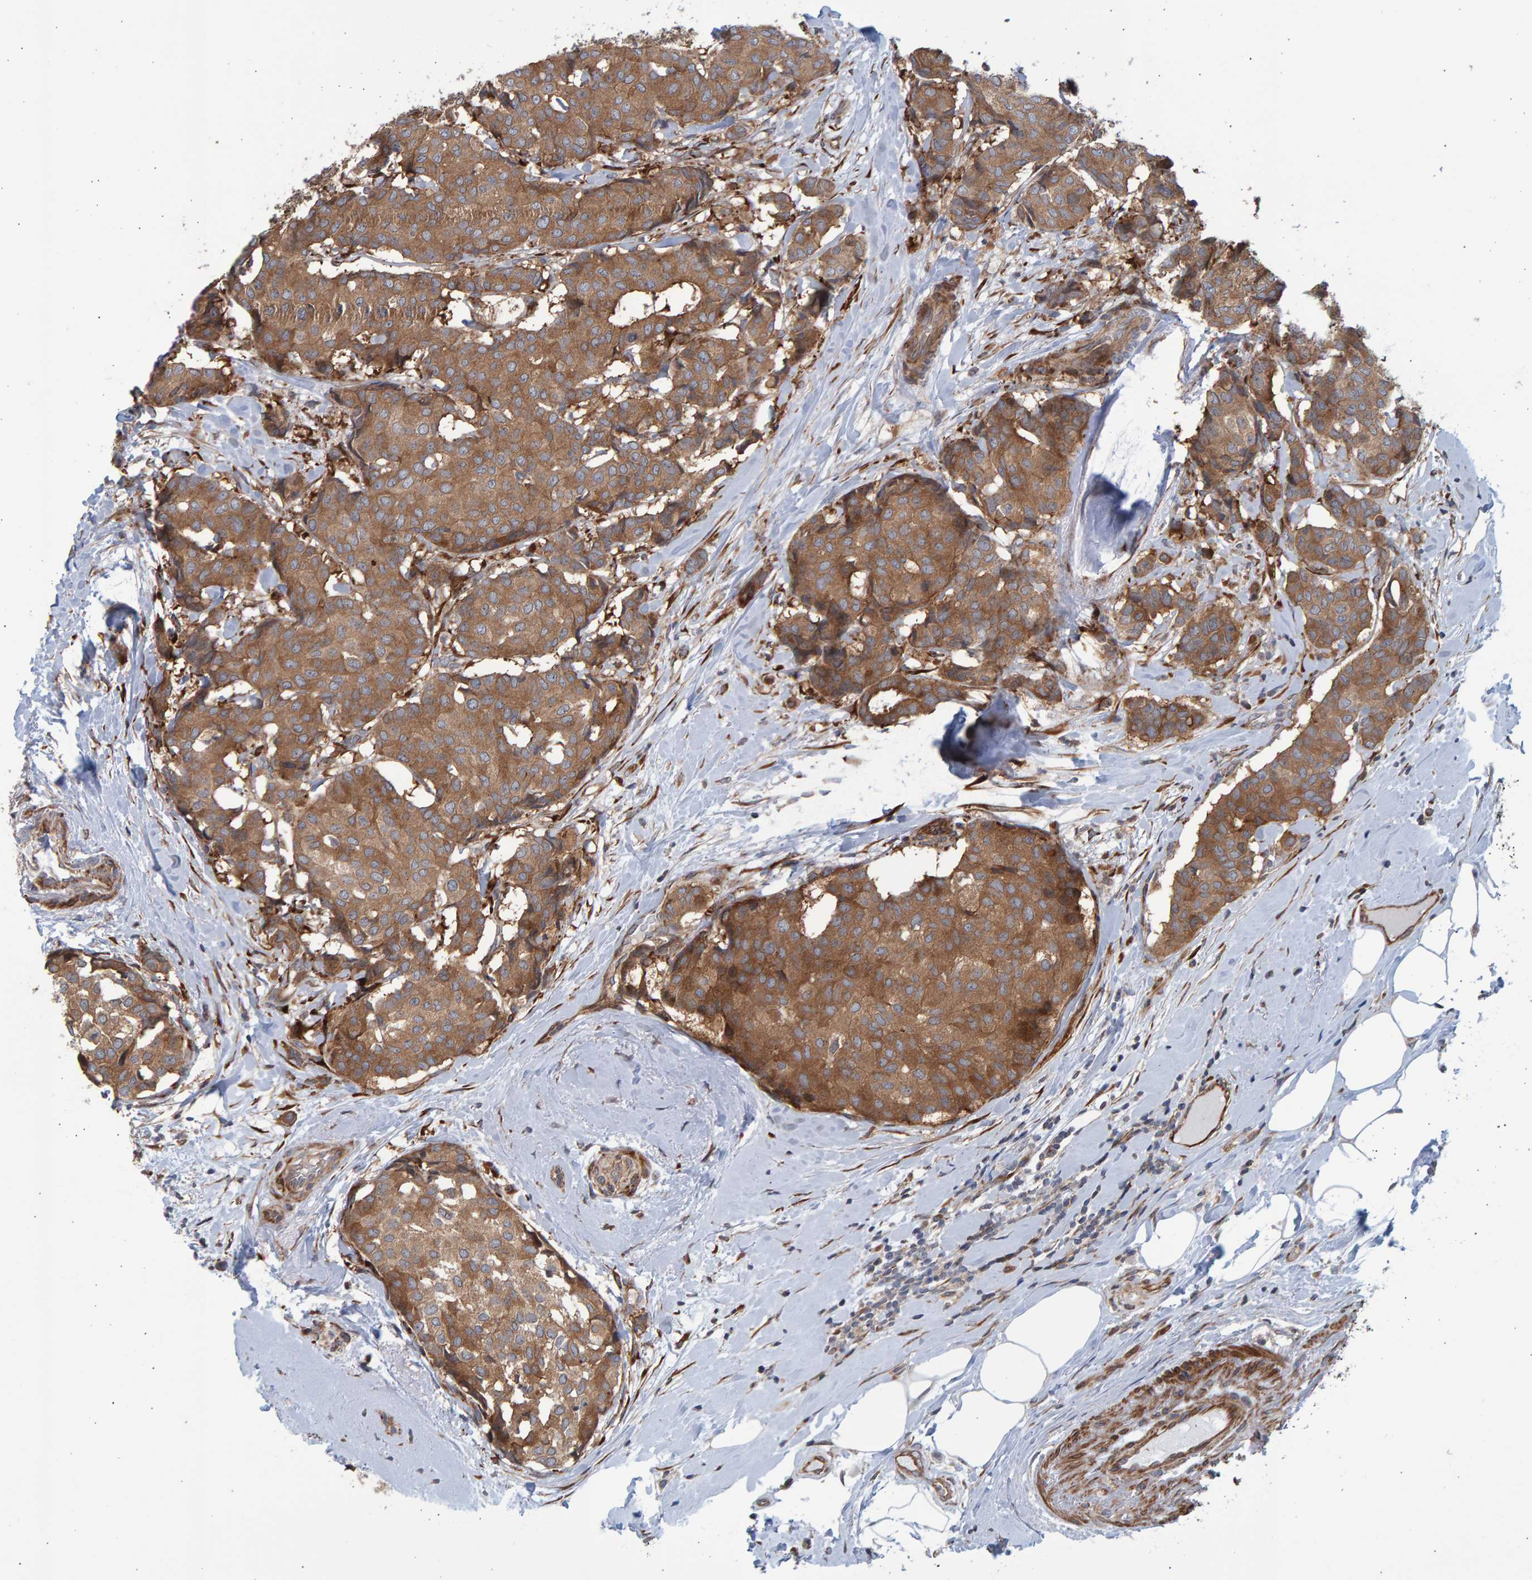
{"staining": {"intensity": "moderate", "quantity": ">75%", "location": "cytoplasmic/membranous"}, "tissue": "breast cancer", "cell_type": "Tumor cells", "image_type": "cancer", "snomed": [{"axis": "morphology", "description": "Duct carcinoma"}, {"axis": "topography", "description": "Breast"}], "caption": "Immunohistochemistry (IHC) photomicrograph of neoplastic tissue: infiltrating ductal carcinoma (breast) stained using immunohistochemistry (IHC) shows medium levels of moderate protein expression localized specifically in the cytoplasmic/membranous of tumor cells, appearing as a cytoplasmic/membranous brown color.", "gene": "LRBA", "patient": {"sex": "female", "age": 75}}